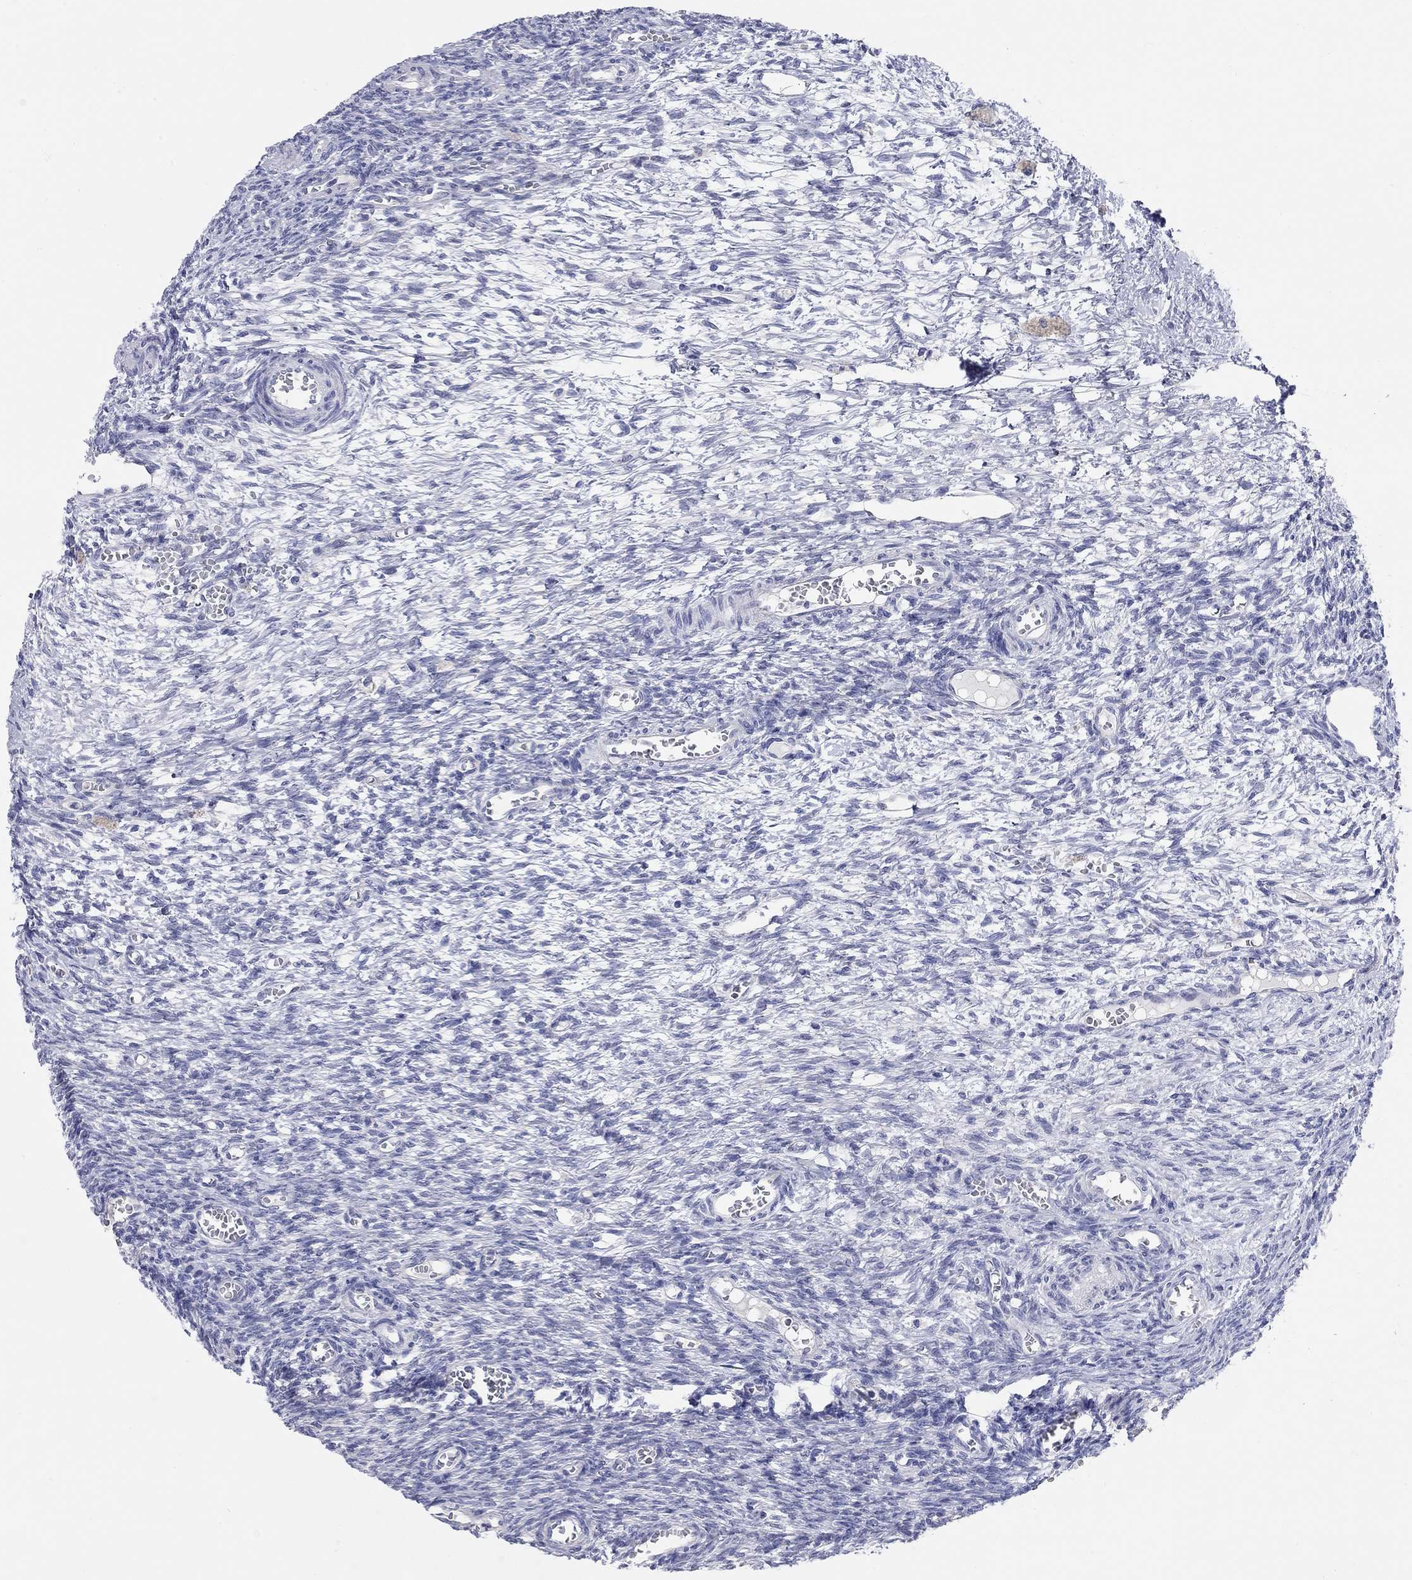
{"staining": {"intensity": "negative", "quantity": "none", "location": "none"}, "tissue": "ovary", "cell_type": "Ovarian stroma cells", "image_type": "normal", "snomed": [{"axis": "morphology", "description": "Normal tissue, NOS"}, {"axis": "topography", "description": "Ovary"}], "caption": "Immunohistochemistry (IHC) of normal ovary shows no positivity in ovarian stroma cells. (Immunohistochemistry, brightfield microscopy, high magnification).", "gene": "WASF3", "patient": {"sex": "female", "age": 27}}